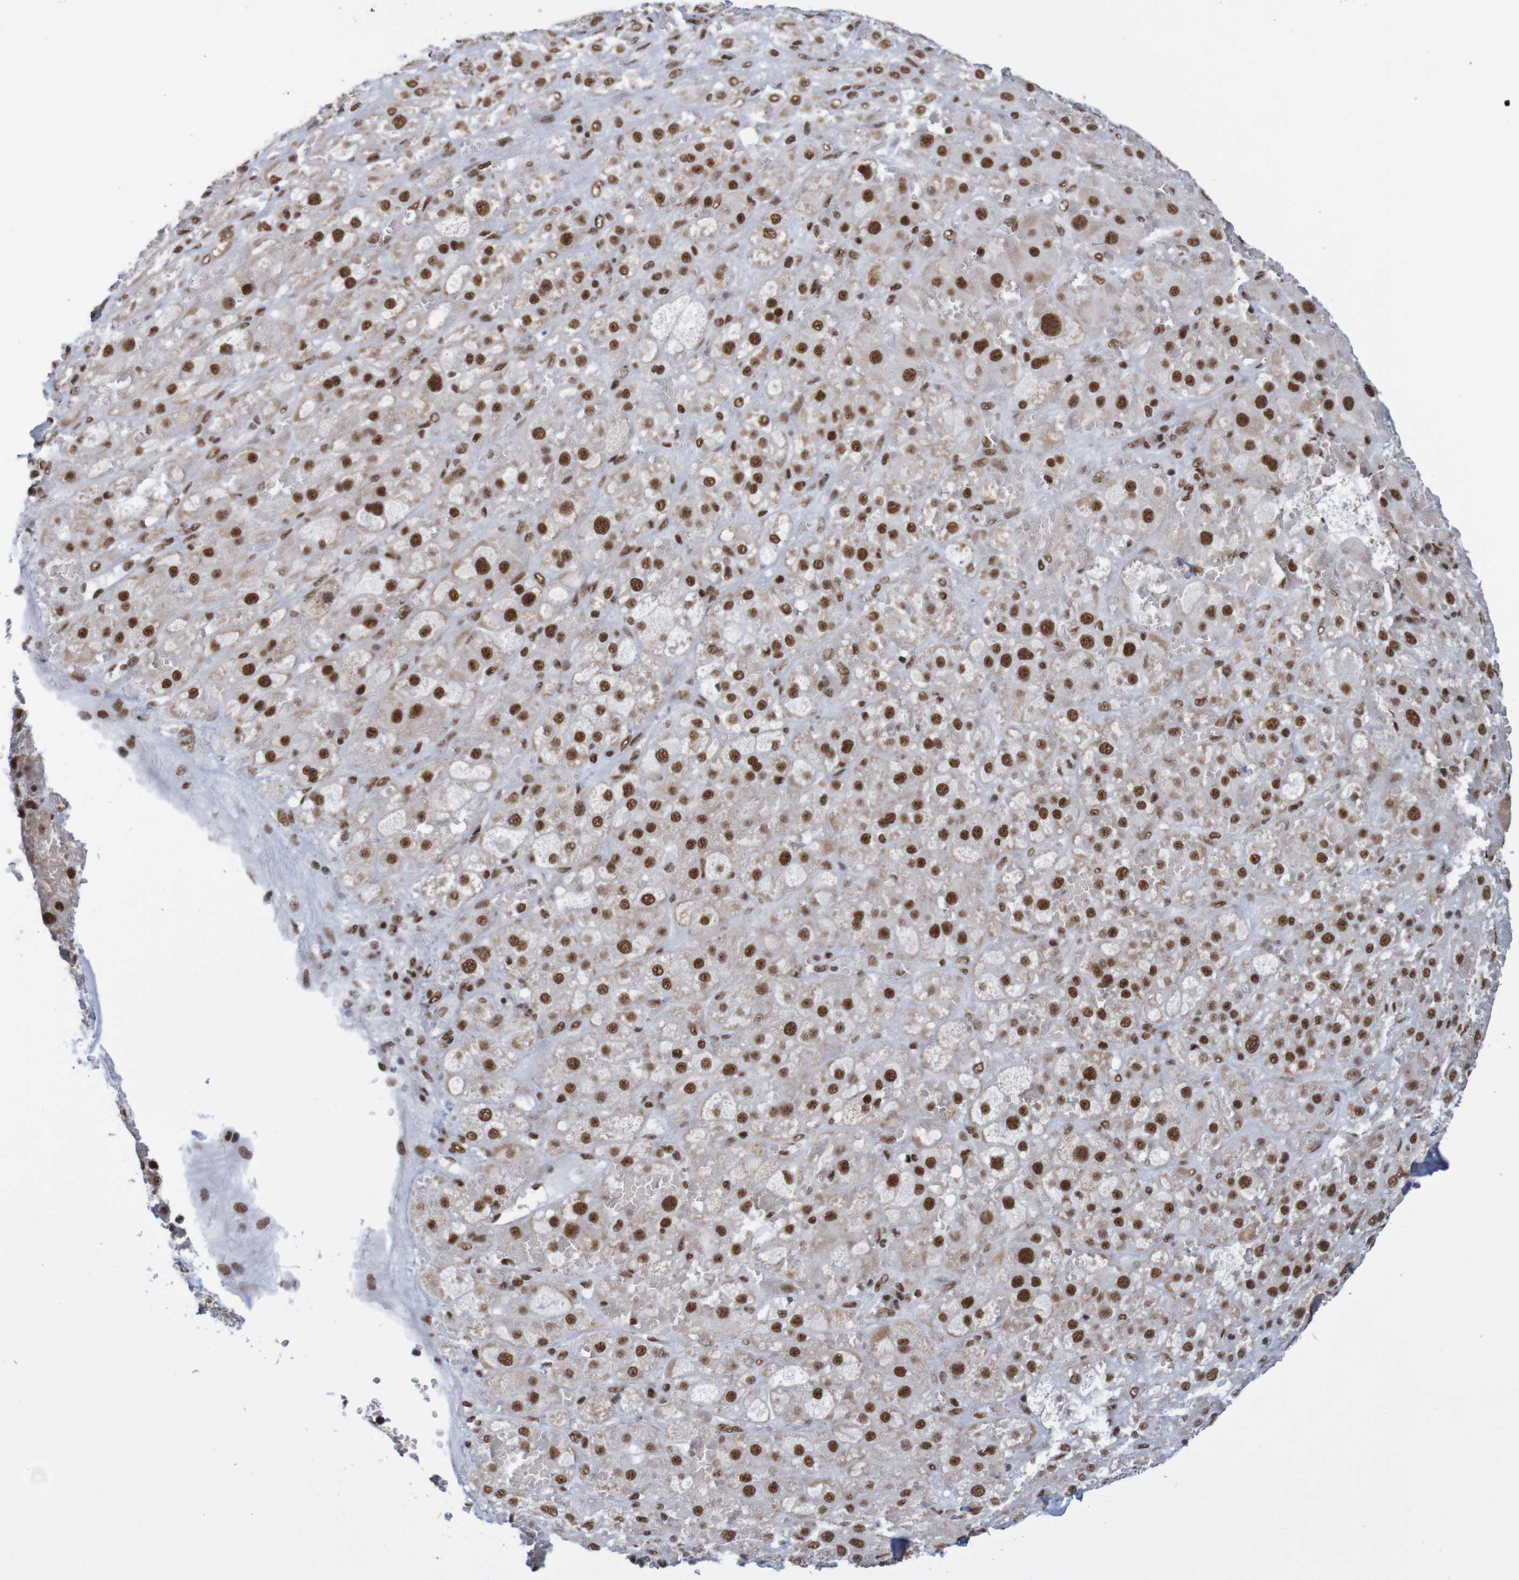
{"staining": {"intensity": "strong", "quantity": ">75%", "location": "nuclear"}, "tissue": "adrenal gland", "cell_type": "Glandular cells", "image_type": "normal", "snomed": [{"axis": "morphology", "description": "Normal tissue, NOS"}, {"axis": "topography", "description": "Adrenal gland"}], "caption": "This is a histology image of immunohistochemistry (IHC) staining of normal adrenal gland, which shows strong staining in the nuclear of glandular cells.", "gene": "THRAP3", "patient": {"sex": "female", "age": 47}}